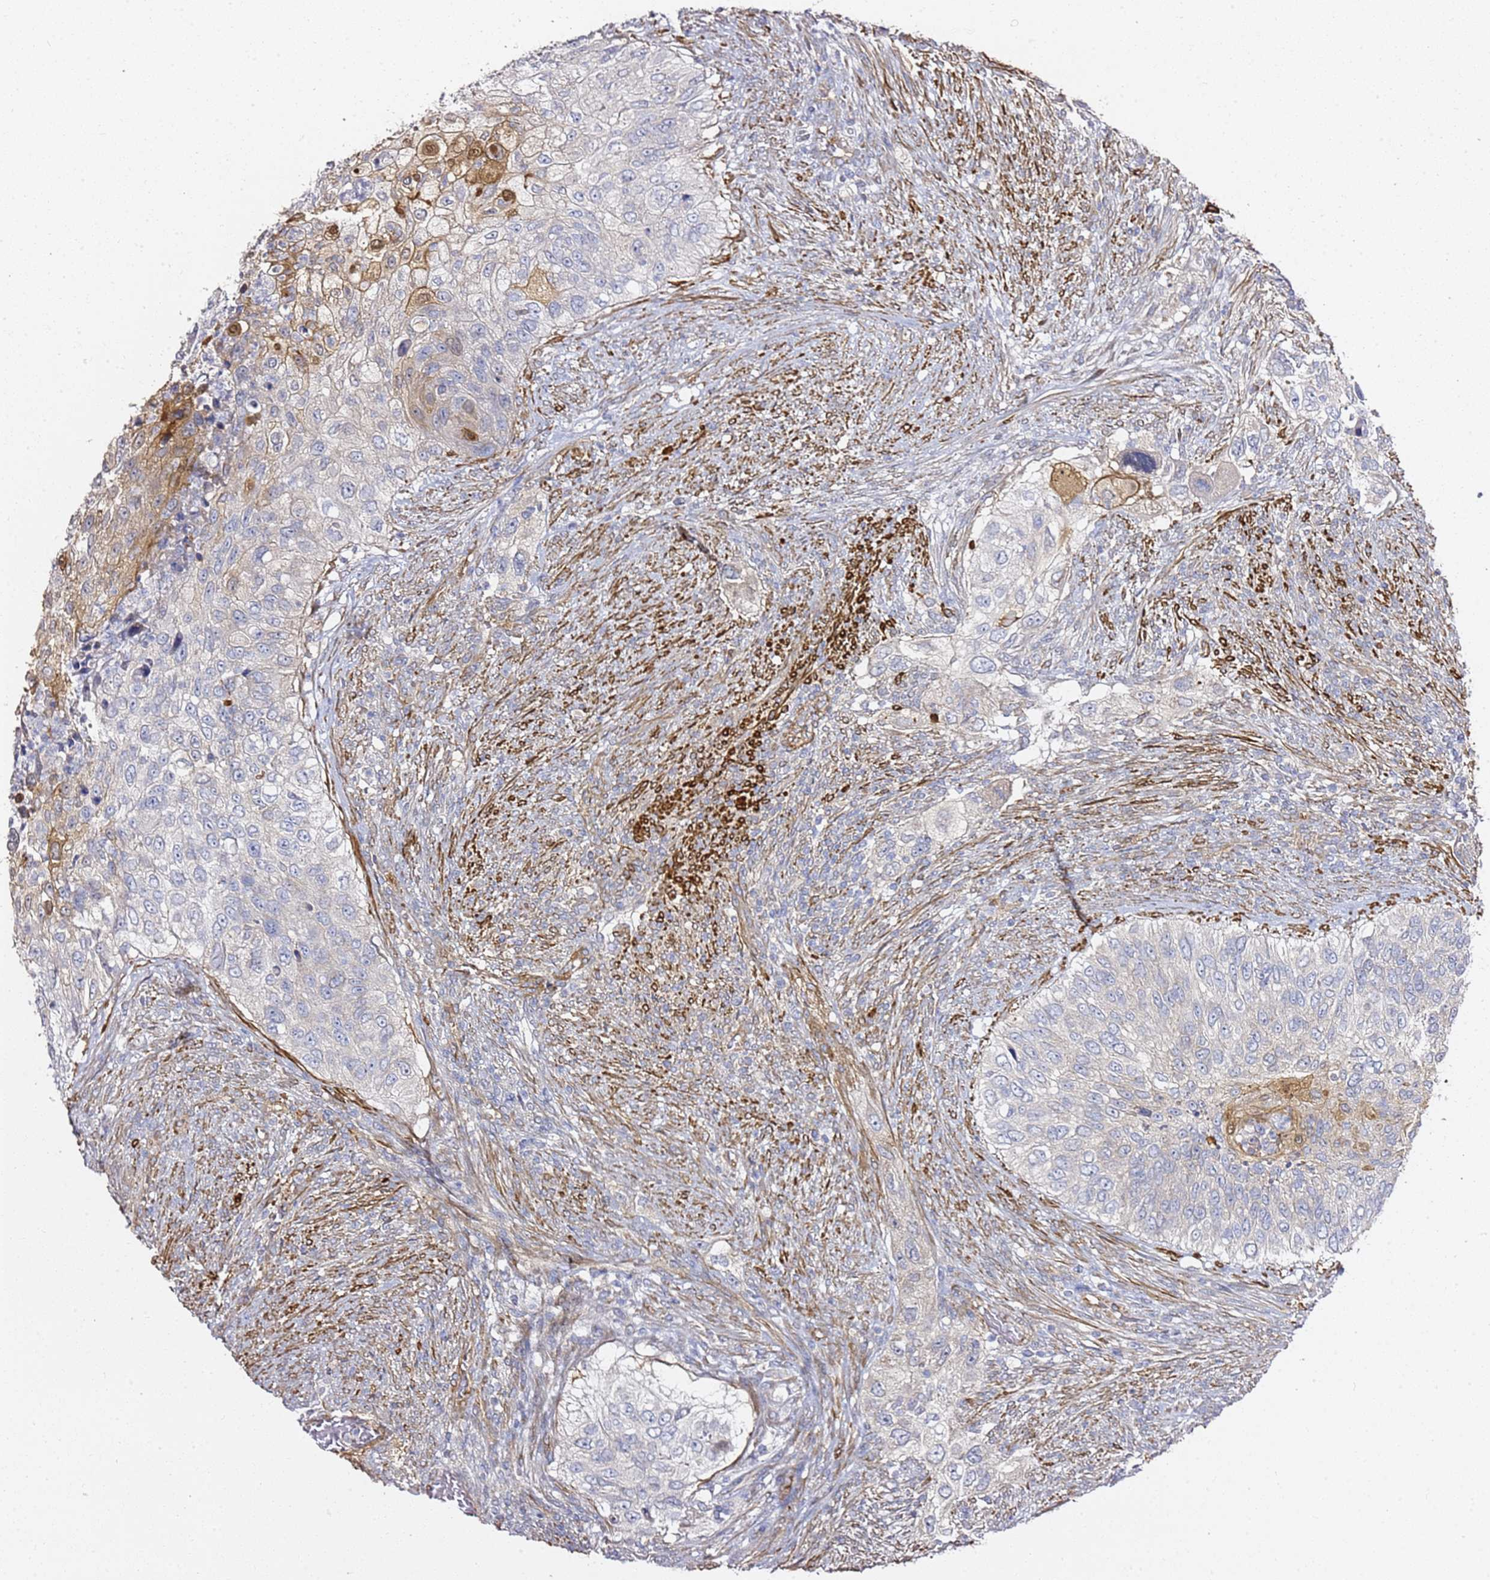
{"staining": {"intensity": "moderate", "quantity": "<25%", "location": "cytoplasmic/membranous"}, "tissue": "urothelial cancer", "cell_type": "Tumor cells", "image_type": "cancer", "snomed": [{"axis": "morphology", "description": "Urothelial carcinoma, High grade"}, {"axis": "topography", "description": "Urinary bladder"}], "caption": "Protein staining of urothelial cancer tissue displays moderate cytoplasmic/membranous positivity in about <25% of tumor cells. The protein is stained brown, and the nuclei are stained in blue (DAB IHC with brightfield microscopy, high magnification).", "gene": "EPS8L1", "patient": {"sex": "female", "age": 60}}